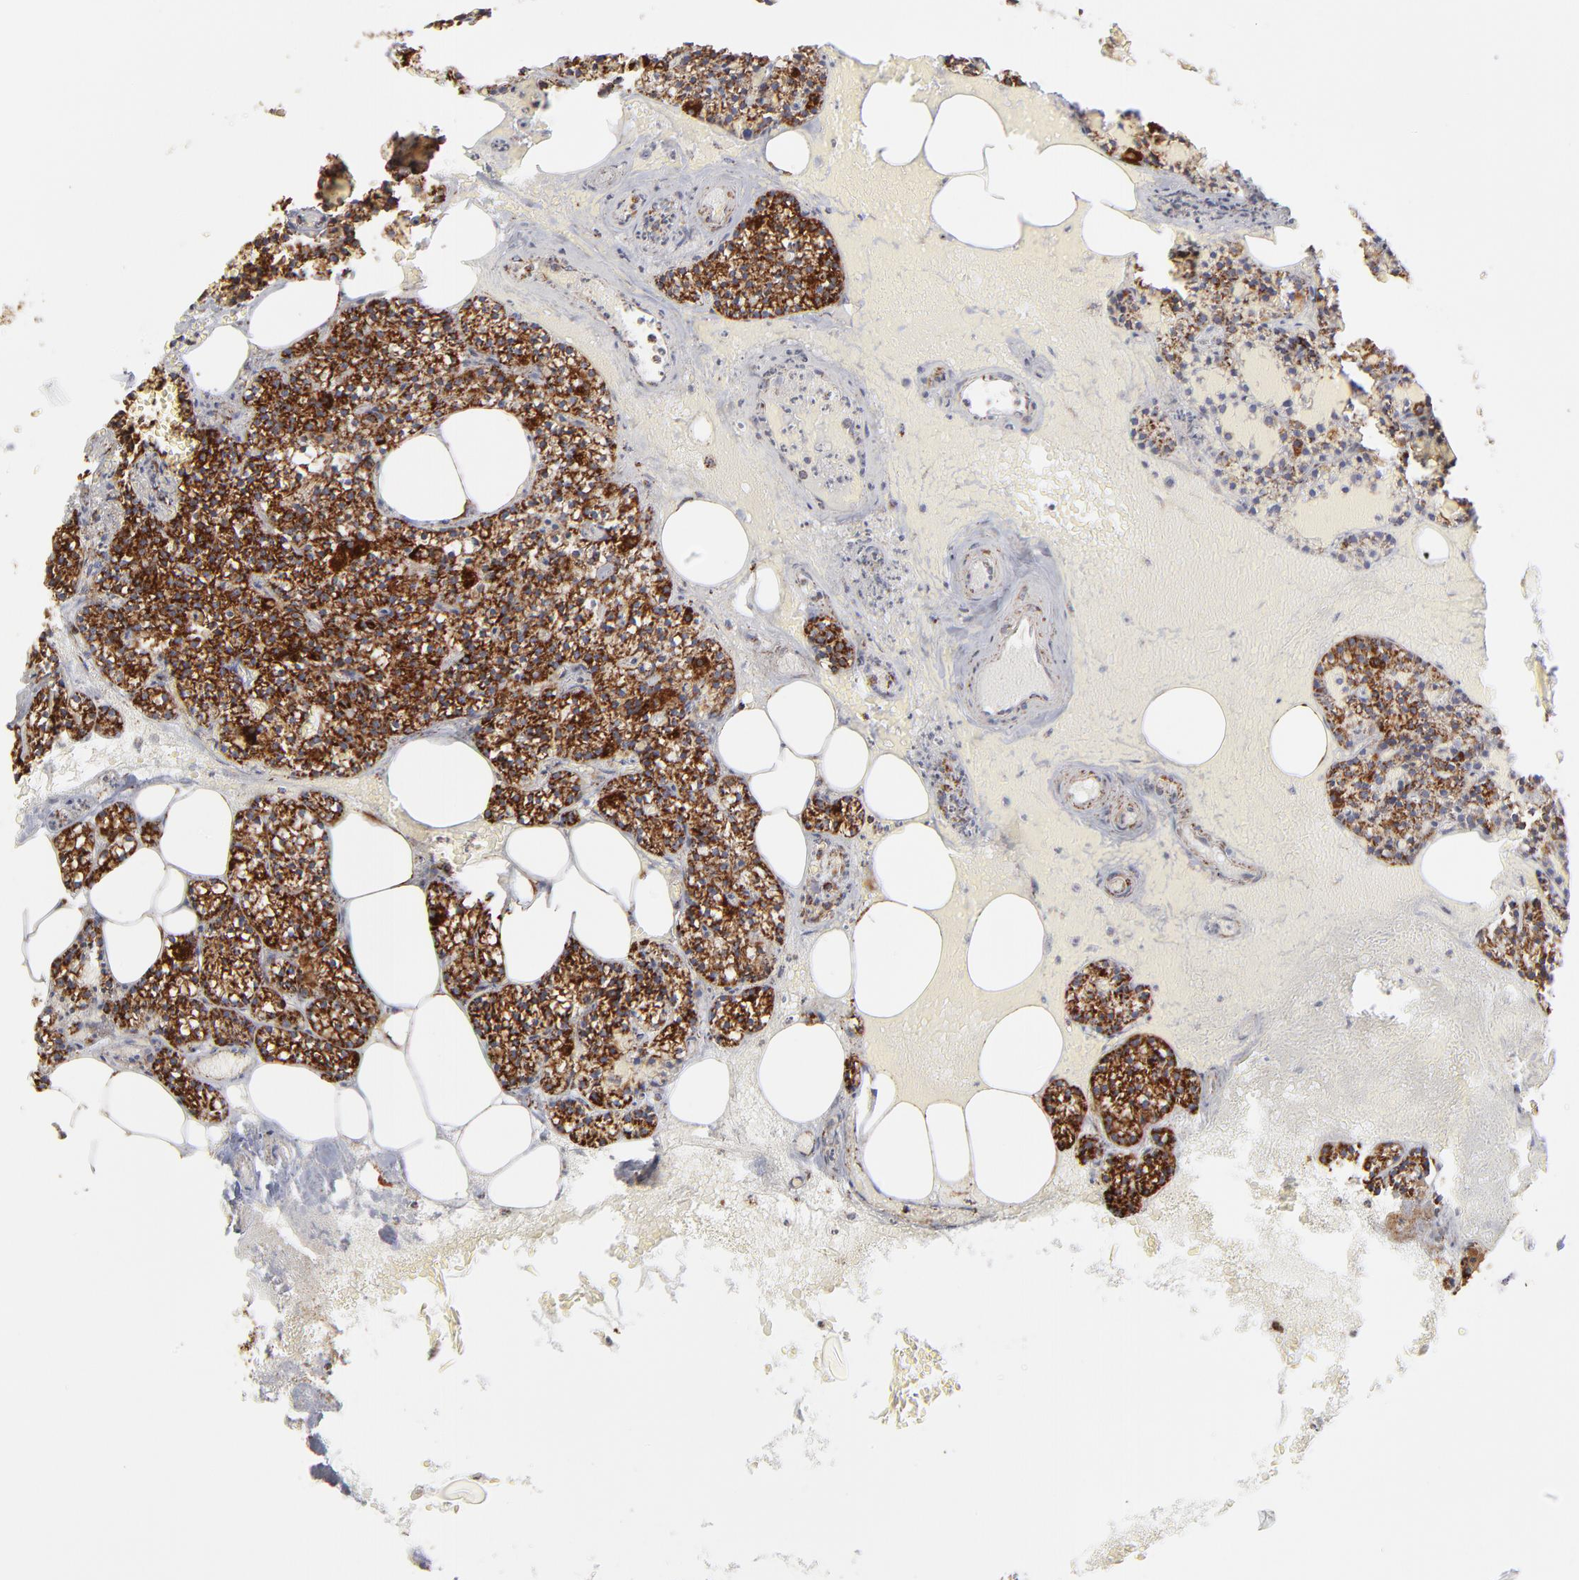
{"staining": {"intensity": "strong", "quantity": ">75%", "location": "cytoplasmic/membranous"}, "tissue": "parathyroid gland", "cell_type": "Glandular cells", "image_type": "normal", "snomed": [{"axis": "morphology", "description": "Normal tissue, NOS"}, {"axis": "topography", "description": "Parathyroid gland"}], "caption": "Immunohistochemical staining of unremarkable parathyroid gland reveals strong cytoplasmic/membranous protein positivity in about >75% of glandular cells. (DAB (3,3'-diaminobenzidine) IHC, brown staining for protein, blue staining for nuclei).", "gene": "PHB1", "patient": {"sex": "male", "age": 51}}